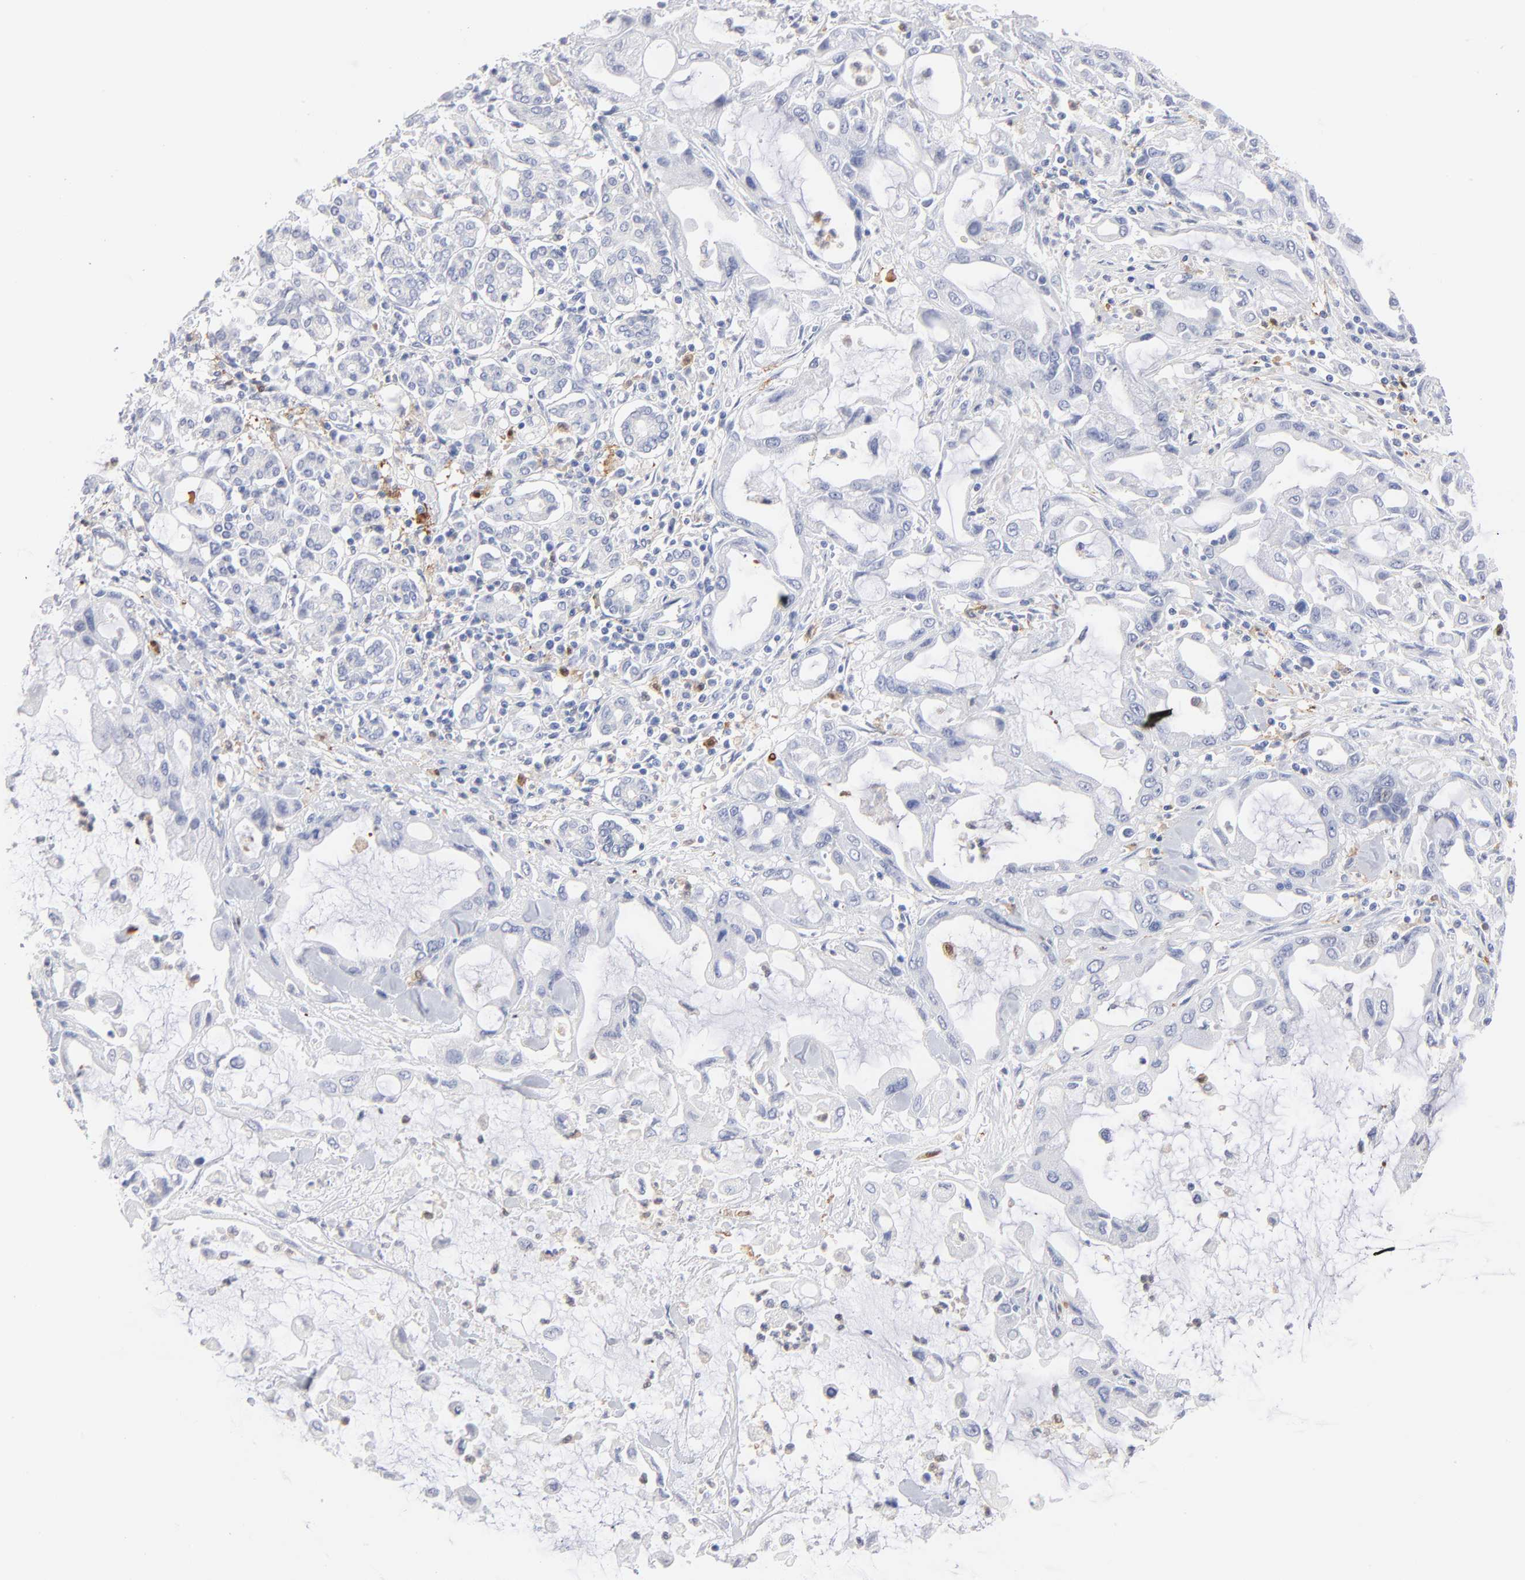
{"staining": {"intensity": "negative", "quantity": "none", "location": "none"}, "tissue": "pancreatic cancer", "cell_type": "Tumor cells", "image_type": "cancer", "snomed": [{"axis": "morphology", "description": "Adenocarcinoma, NOS"}, {"axis": "topography", "description": "Pancreas"}], "caption": "Tumor cells show no significant positivity in pancreatic adenocarcinoma. (Brightfield microscopy of DAB immunohistochemistry at high magnification).", "gene": "IFIT2", "patient": {"sex": "female", "age": 57}}